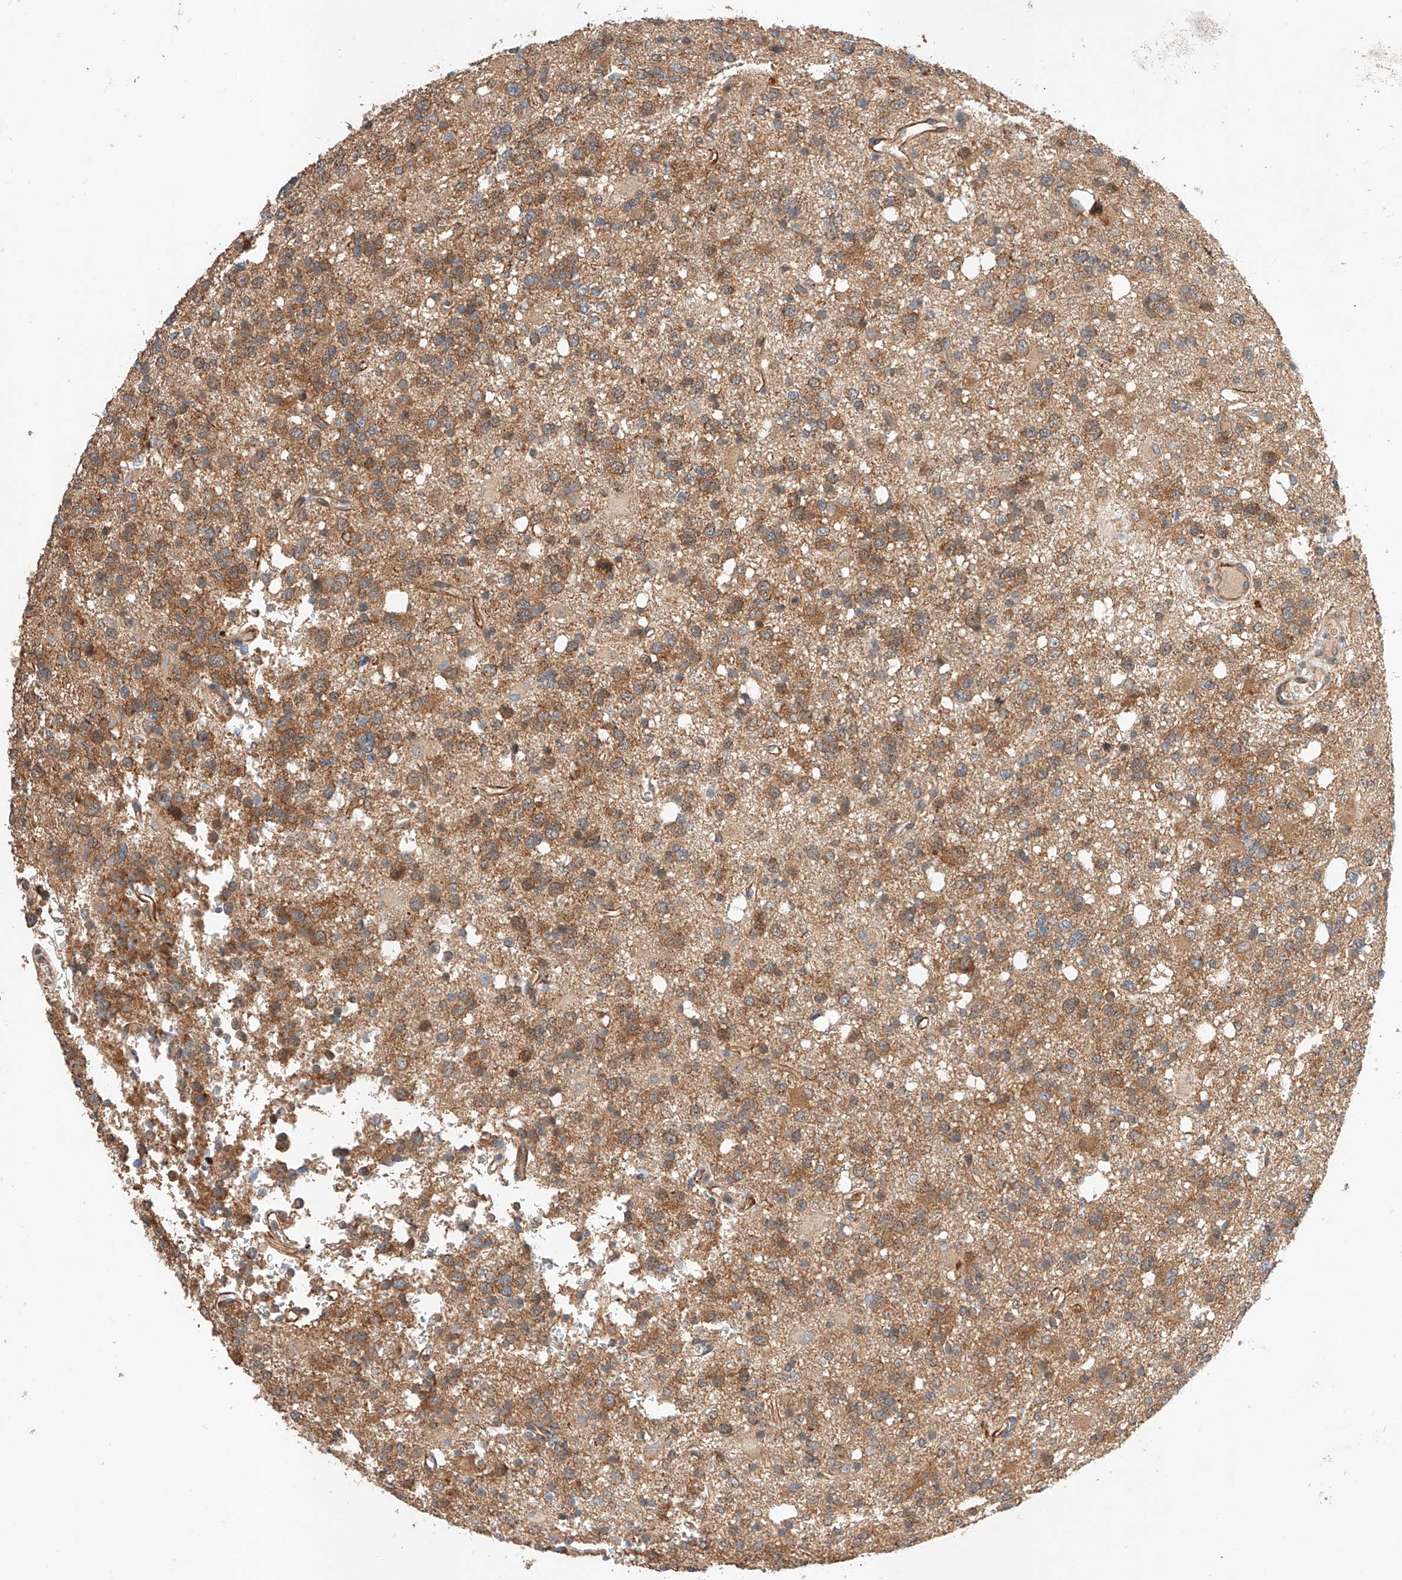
{"staining": {"intensity": "moderate", "quantity": ">75%", "location": "cytoplasmic/membranous"}, "tissue": "glioma", "cell_type": "Tumor cells", "image_type": "cancer", "snomed": [{"axis": "morphology", "description": "Glioma, malignant, High grade"}, {"axis": "topography", "description": "Brain"}], "caption": "Immunohistochemistry (IHC) photomicrograph of human malignant glioma (high-grade) stained for a protein (brown), which reveals medium levels of moderate cytoplasmic/membranous positivity in approximately >75% of tumor cells.", "gene": "RAB23", "patient": {"sex": "female", "age": 62}}